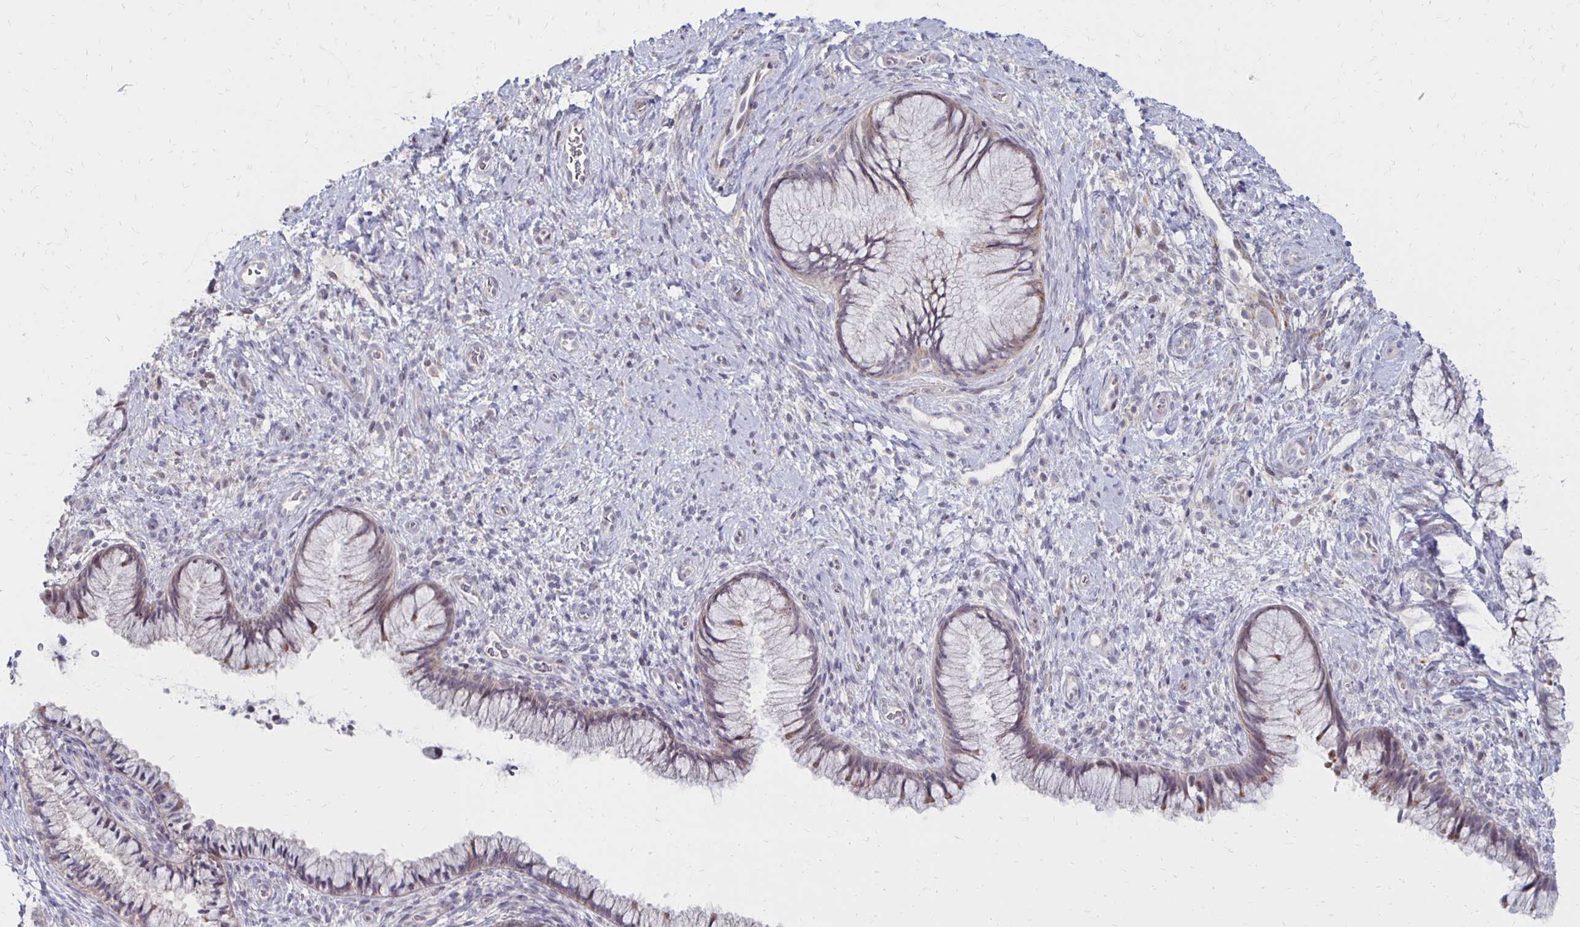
{"staining": {"intensity": "negative", "quantity": "none", "location": "none"}, "tissue": "cervix", "cell_type": "Glandular cells", "image_type": "normal", "snomed": [{"axis": "morphology", "description": "Normal tissue, NOS"}, {"axis": "topography", "description": "Cervix"}], "caption": "Protein analysis of unremarkable cervix reveals no significant staining in glandular cells. Nuclei are stained in blue.", "gene": "DAGLA", "patient": {"sex": "female", "age": 34}}